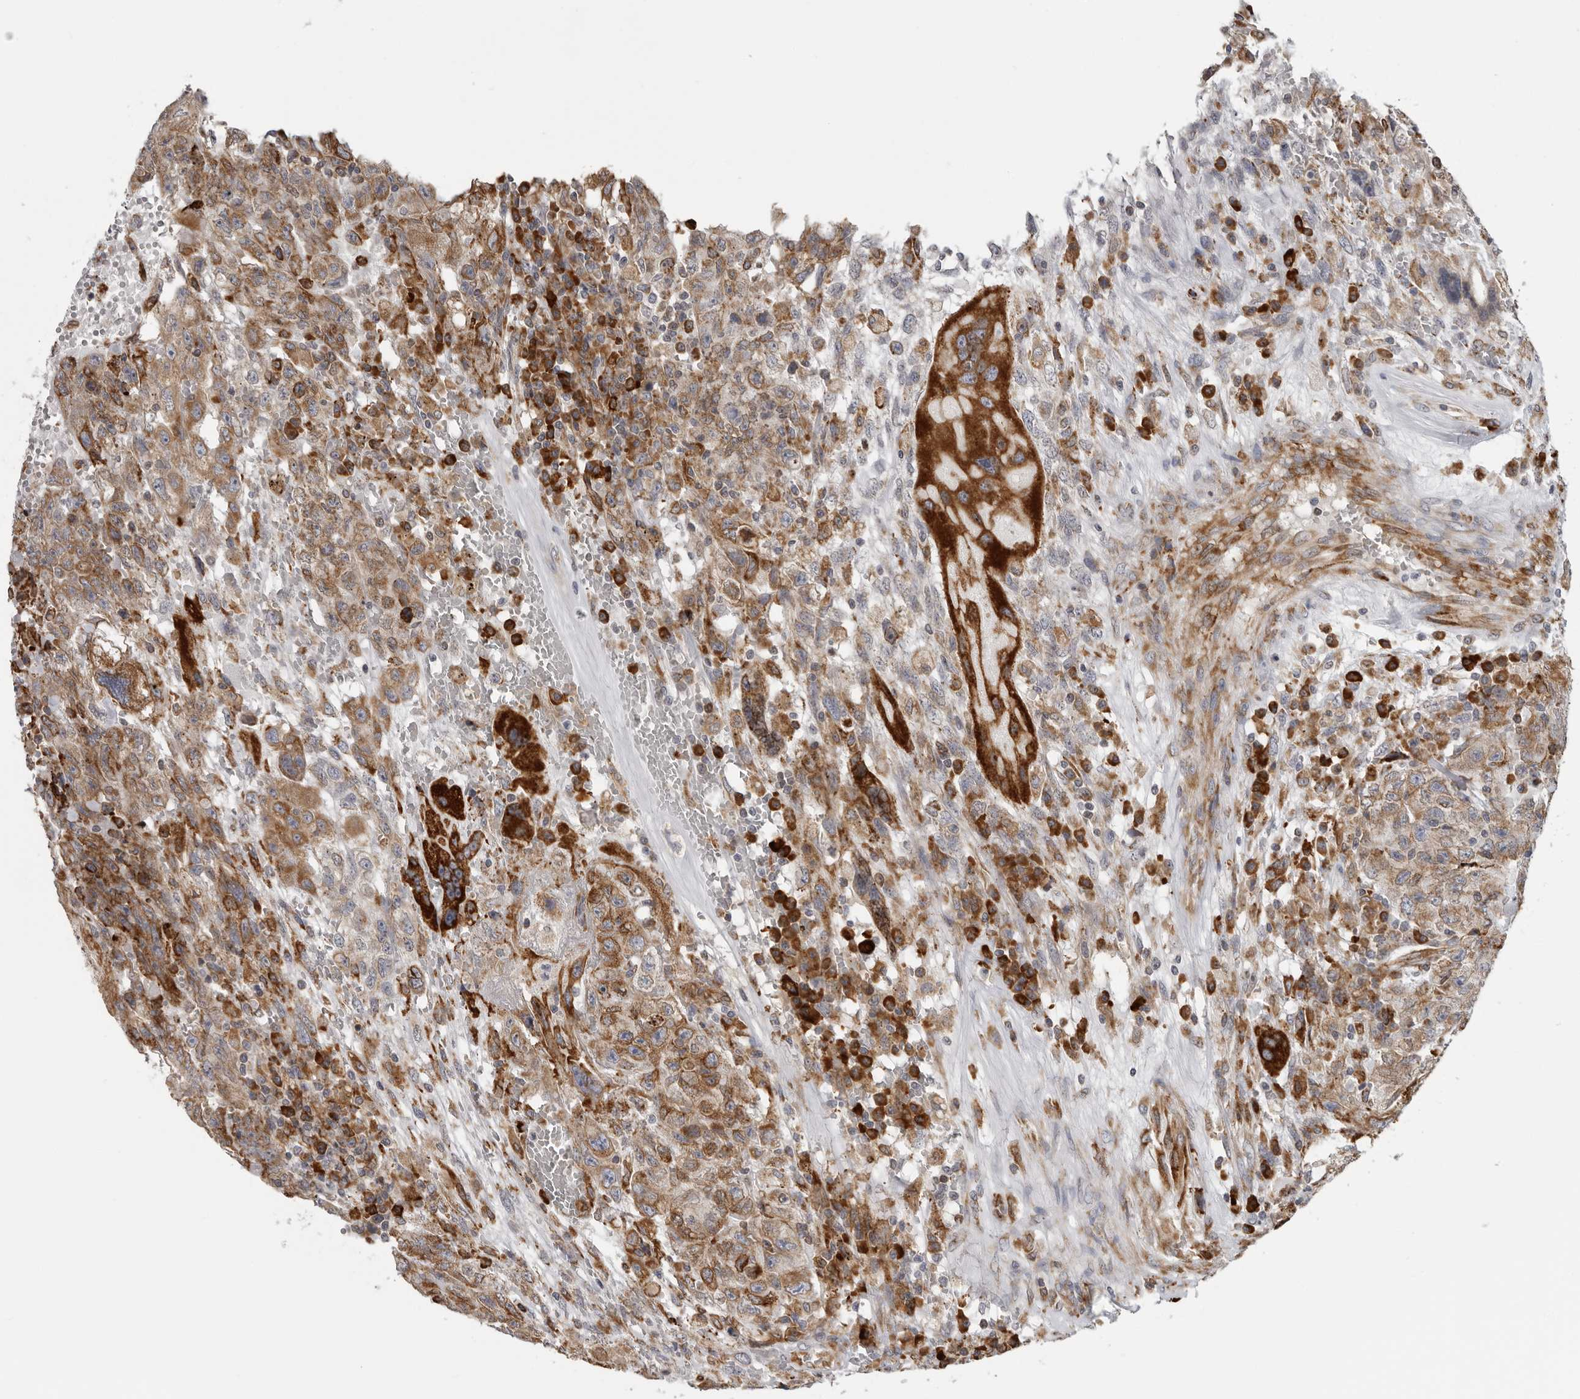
{"staining": {"intensity": "moderate", "quantity": ">75%", "location": "cytoplasmic/membranous"}, "tissue": "testis cancer", "cell_type": "Tumor cells", "image_type": "cancer", "snomed": [{"axis": "morphology", "description": "Carcinoma, Embryonal, NOS"}, {"axis": "topography", "description": "Testis"}], "caption": "This is a histology image of IHC staining of testis cancer (embryonal carcinoma), which shows moderate expression in the cytoplasmic/membranous of tumor cells.", "gene": "ALPK2", "patient": {"sex": "male", "age": 26}}